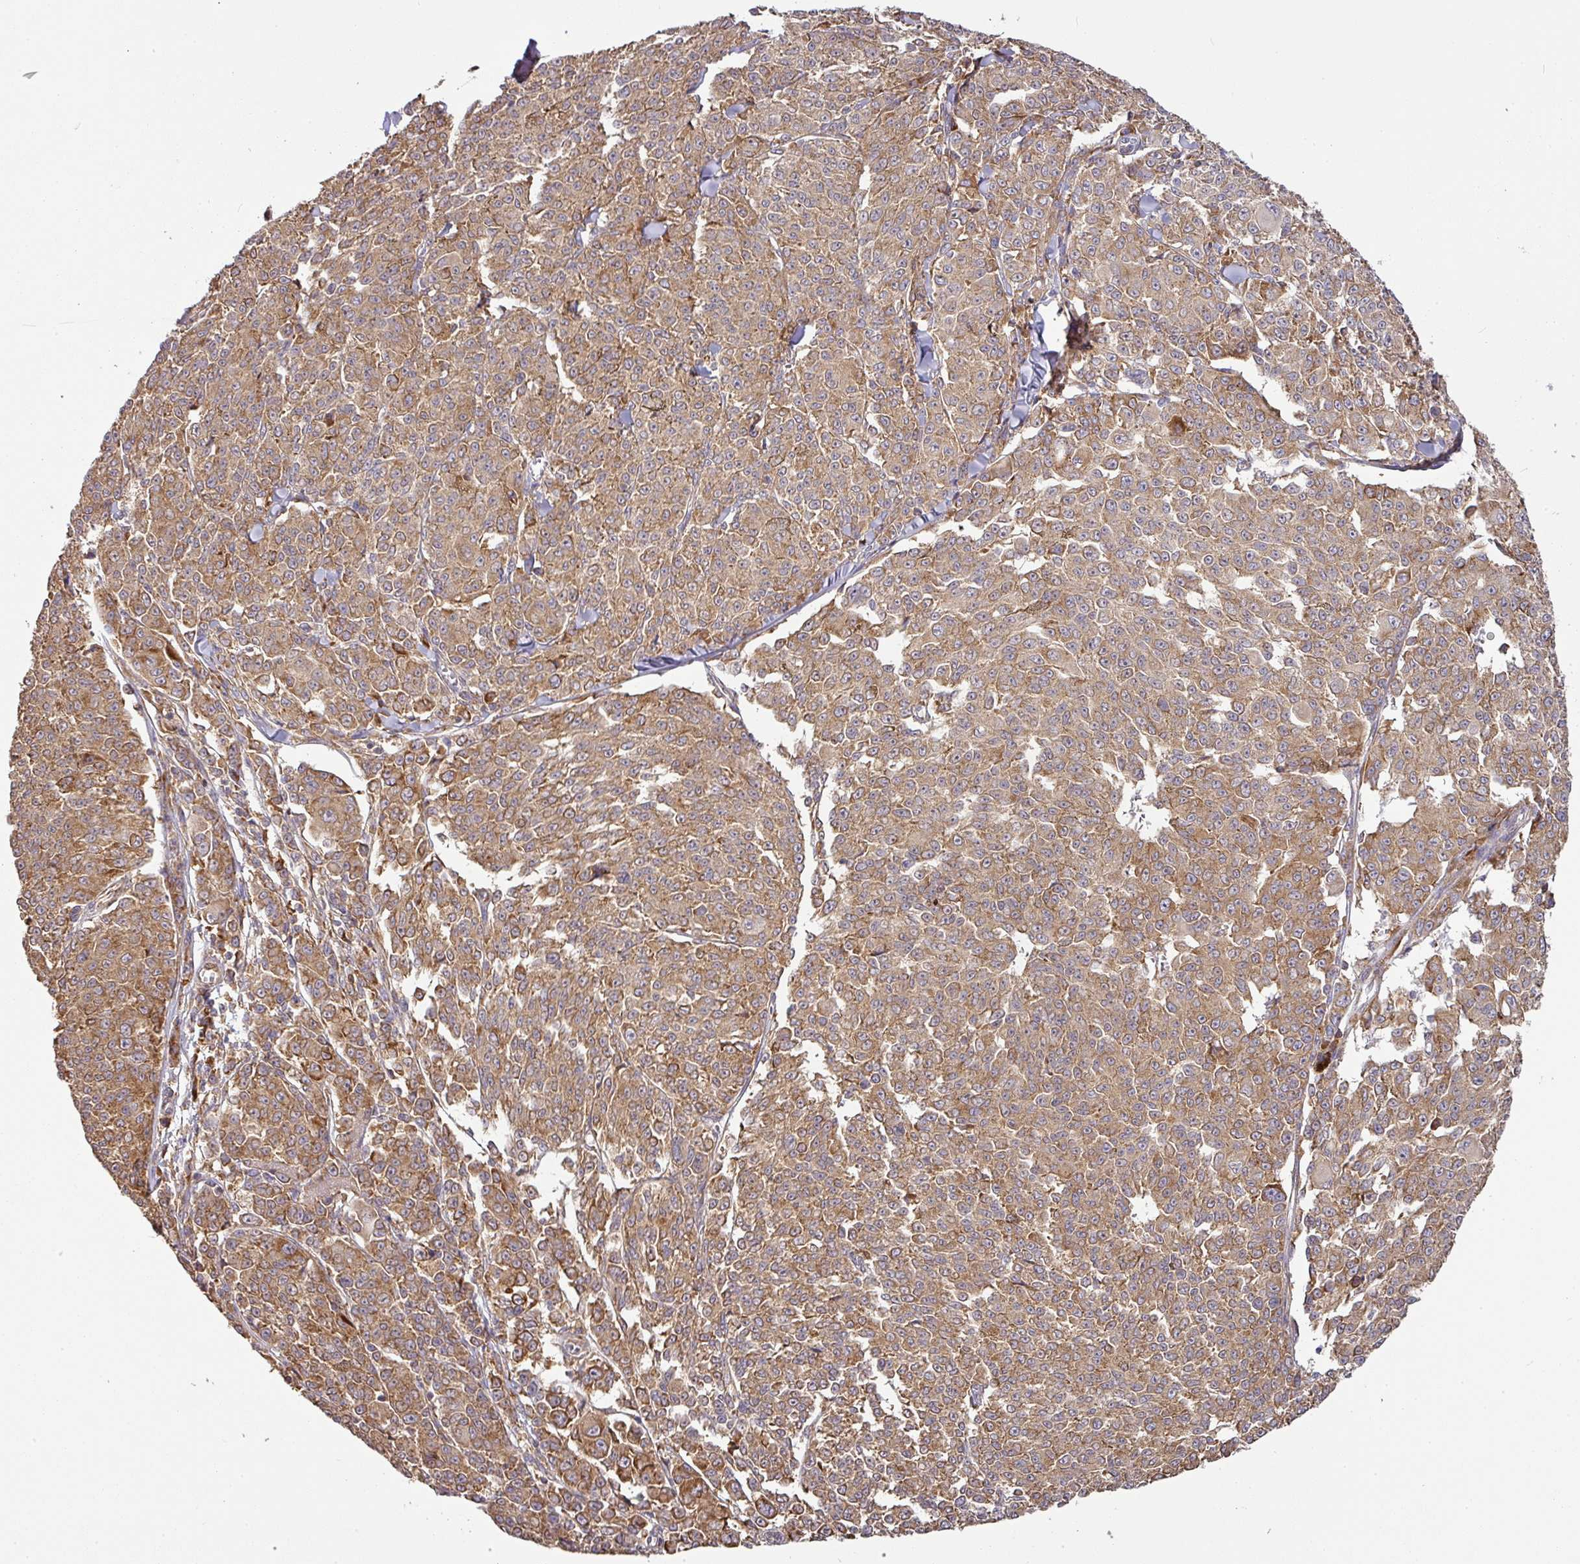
{"staining": {"intensity": "moderate", "quantity": ">75%", "location": "cytoplasmic/membranous"}, "tissue": "melanoma", "cell_type": "Tumor cells", "image_type": "cancer", "snomed": [{"axis": "morphology", "description": "Malignant melanoma, NOS"}, {"axis": "topography", "description": "Skin"}], "caption": "DAB immunohistochemical staining of human malignant melanoma exhibits moderate cytoplasmic/membranous protein staining in approximately >75% of tumor cells. Nuclei are stained in blue.", "gene": "GALP", "patient": {"sex": "female", "age": 52}}